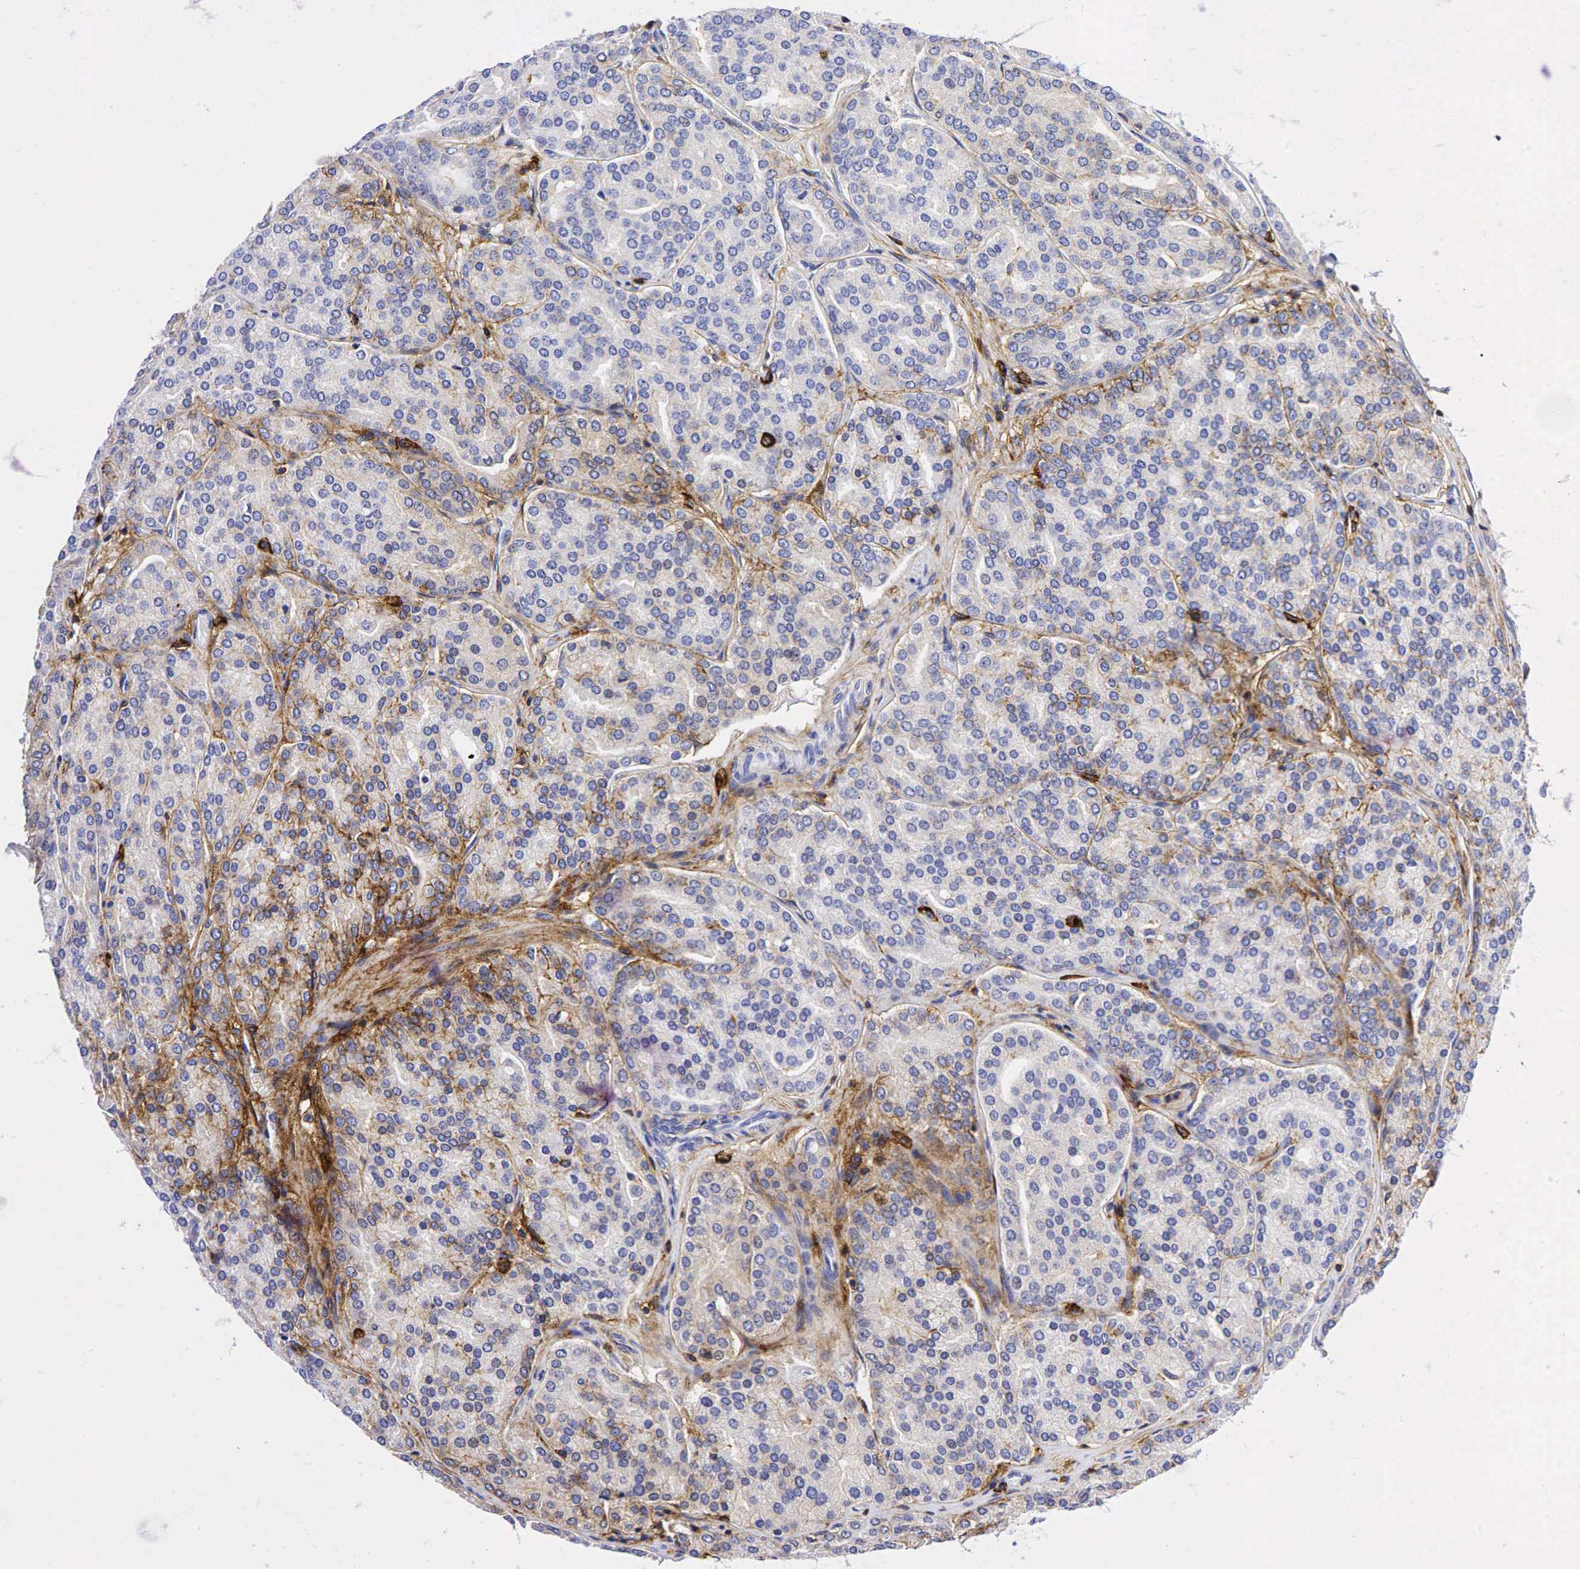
{"staining": {"intensity": "weak", "quantity": "<25%", "location": "cytoplasmic/membranous"}, "tissue": "prostate cancer", "cell_type": "Tumor cells", "image_type": "cancer", "snomed": [{"axis": "morphology", "description": "Adenocarcinoma, High grade"}, {"axis": "topography", "description": "Prostate"}], "caption": "This is an immunohistochemistry (IHC) photomicrograph of human adenocarcinoma (high-grade) (prostate). There is no staining in tumor cells.", "gene": "CD44", "patient": {"sex": "male", "age": 64}}